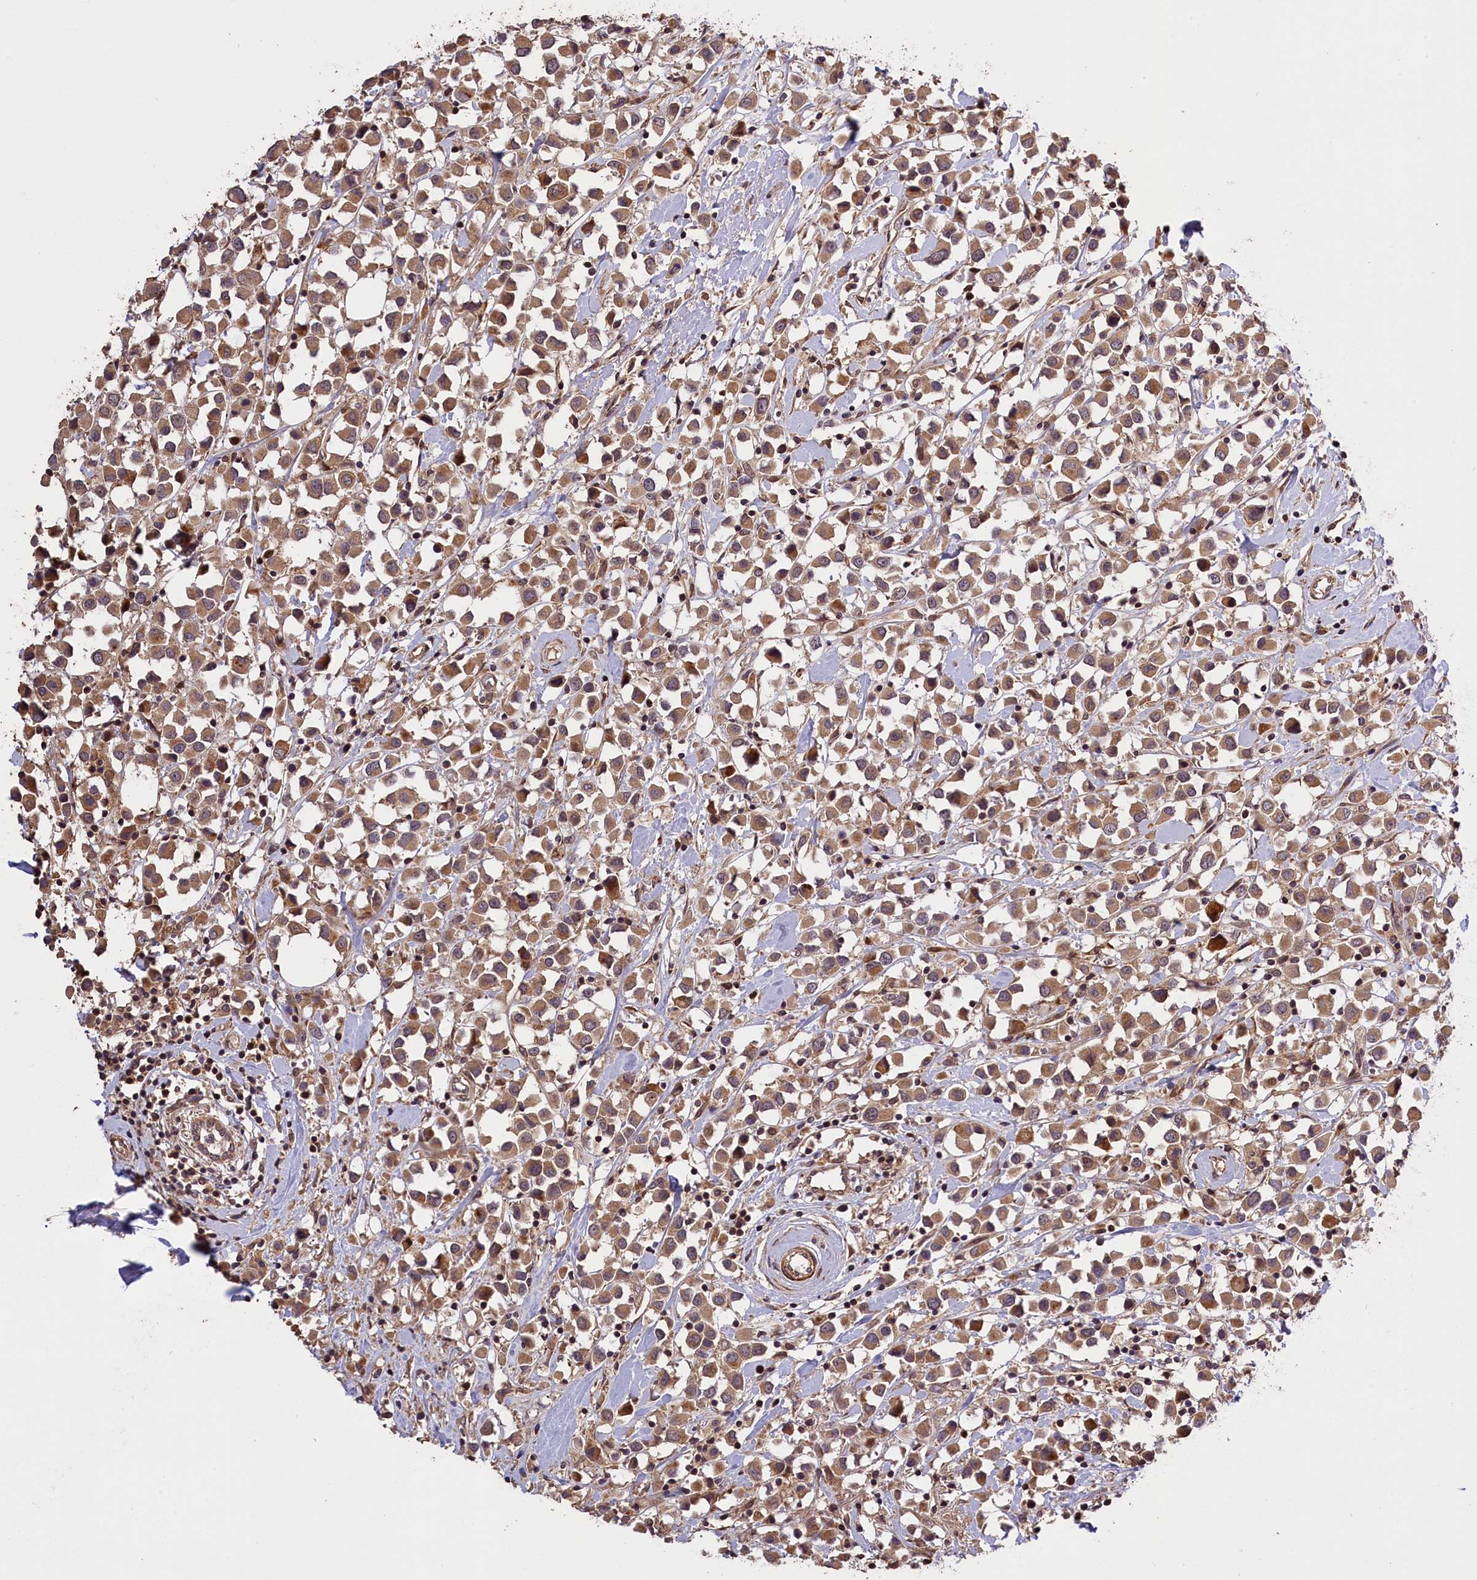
{"staining": {"intensity": "moderate", "quantity": ">75%", "location": "cytoplasmic/membranous"}, "tissue": "breast cancer", "cell_type": "Tumor cells", "image_type": "cancer", "snomed": [{"axis": "morphology", "description": "Duct carcinoma"}, {"axis": "topography", "description": "Breast"}], "caption": "Tumor cells reveal medium levels of moderate cytoplasmic/membranous expression in about >75% of cells in invasive ductal carcinoma (breast). The staining is performed using DAB (3,3'-diaminobenzidine) brown chromogen to label protein expression. The nuclei are counter-stained blue using hematoxylin.", "gene": "DNAJB9", "patient": {"sex": "female", "age": 61}}